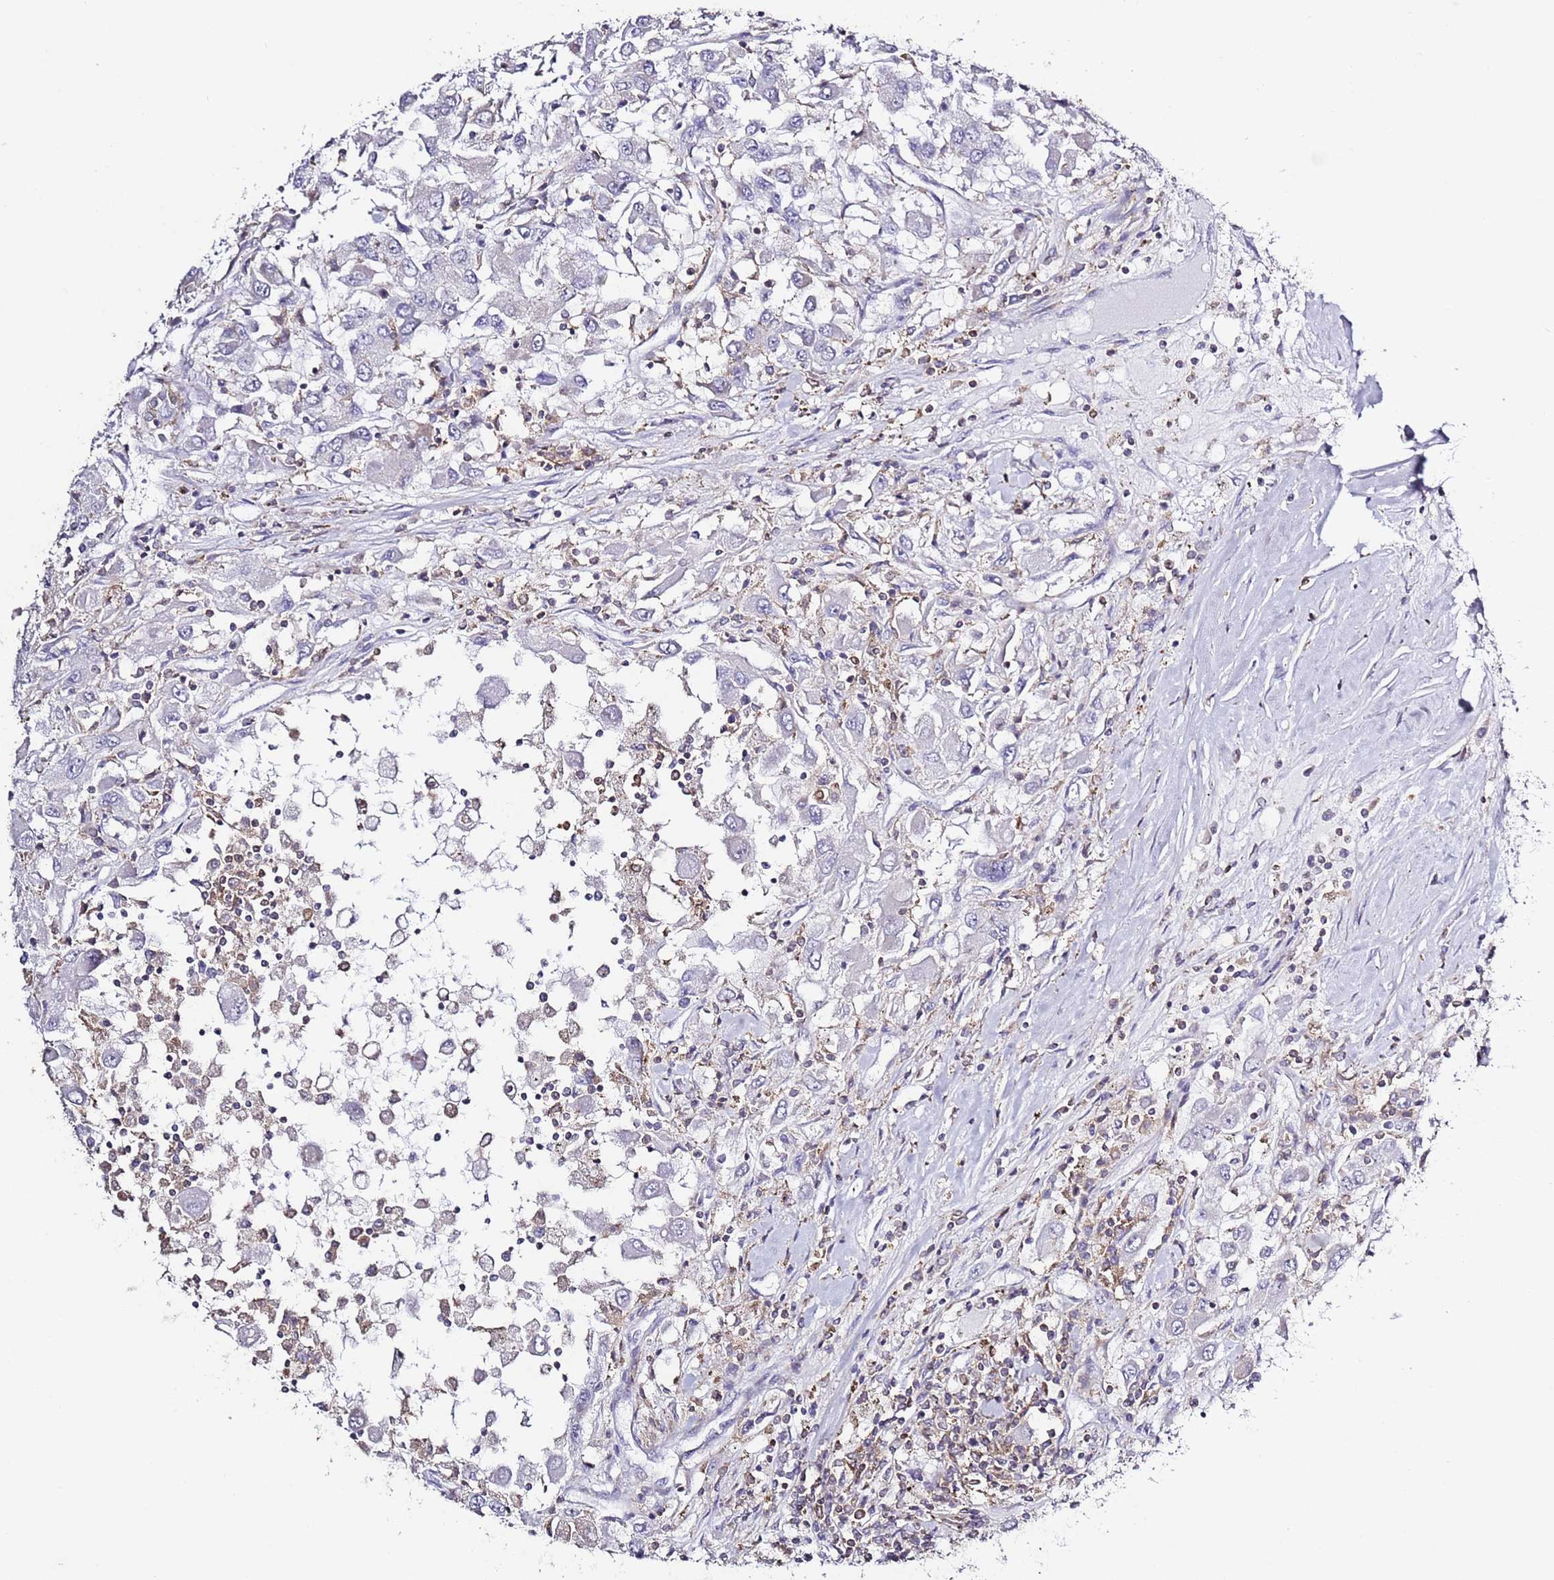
{"staining": {"intensity": "negative", "quantity": "none", "location": "none"}, "tissue": "renal cancer", "cell_type": "Tumor cells", "image_type": "cancer", "snomed": [{"axis": "morphology", "description": "Adenocarcinoma, NOS"}, {"axis": "topography", "description": "Kidney"}], "caption": "High magnification brightfield microscopy of adenocarcinoma (renal) stained with DAB (brown) and counterstained with hematoxylin (blue): tumor cells show no significant positivity.", "gene": "LPXN", "patient": {"sex": "female", "age": 67}}